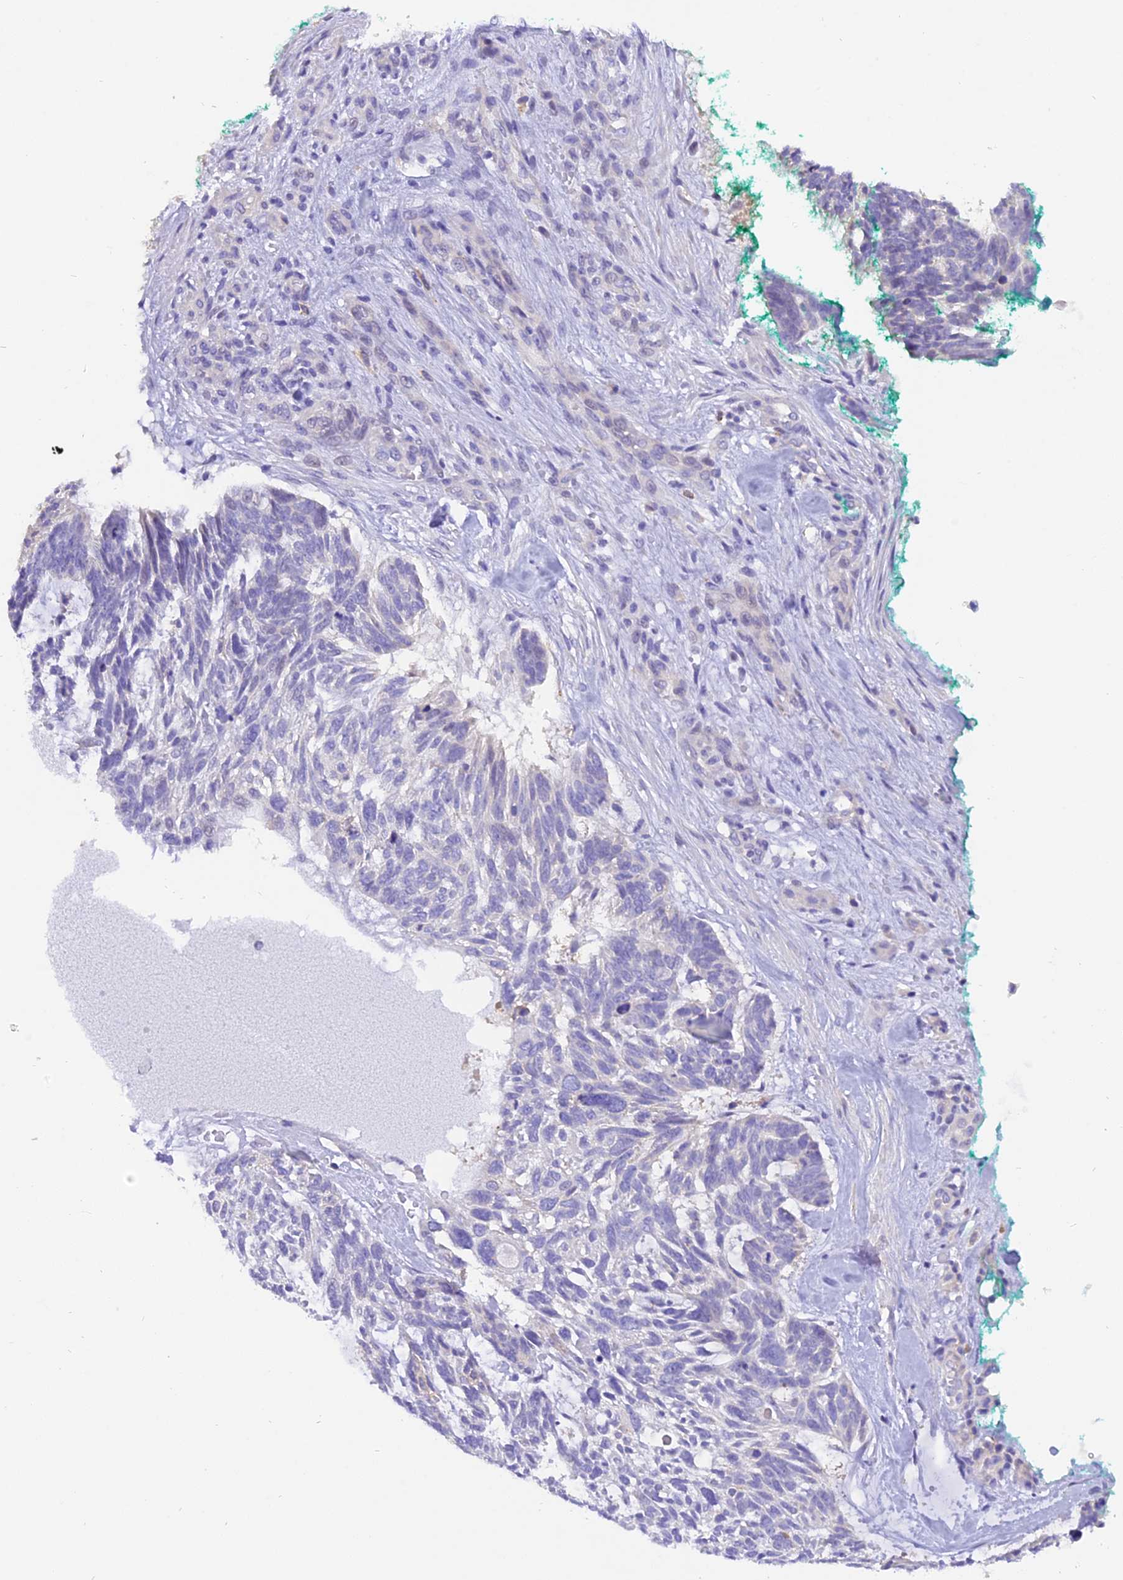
{"staining": {"intensity": "negative", "quantity": "none", "location": "none"}, "tissue": "skin cancer", "cell_type": "Tumor cells", "image_type": "cancer", "snomed": [{"axis": "morphology", "description": "Basal cell carcinoma"}, {"axis": "topography", "description": "Skin"}], "caption": "Skin cancer was stained to show a protein in brown. There is no significant expression in tumor cells. (DAB immunohistochemistry (IHC) visualized using brightfield microscopy, high magnification).", "gene": "COL6A5", "patient": {"sex": "male", "age": 88}}